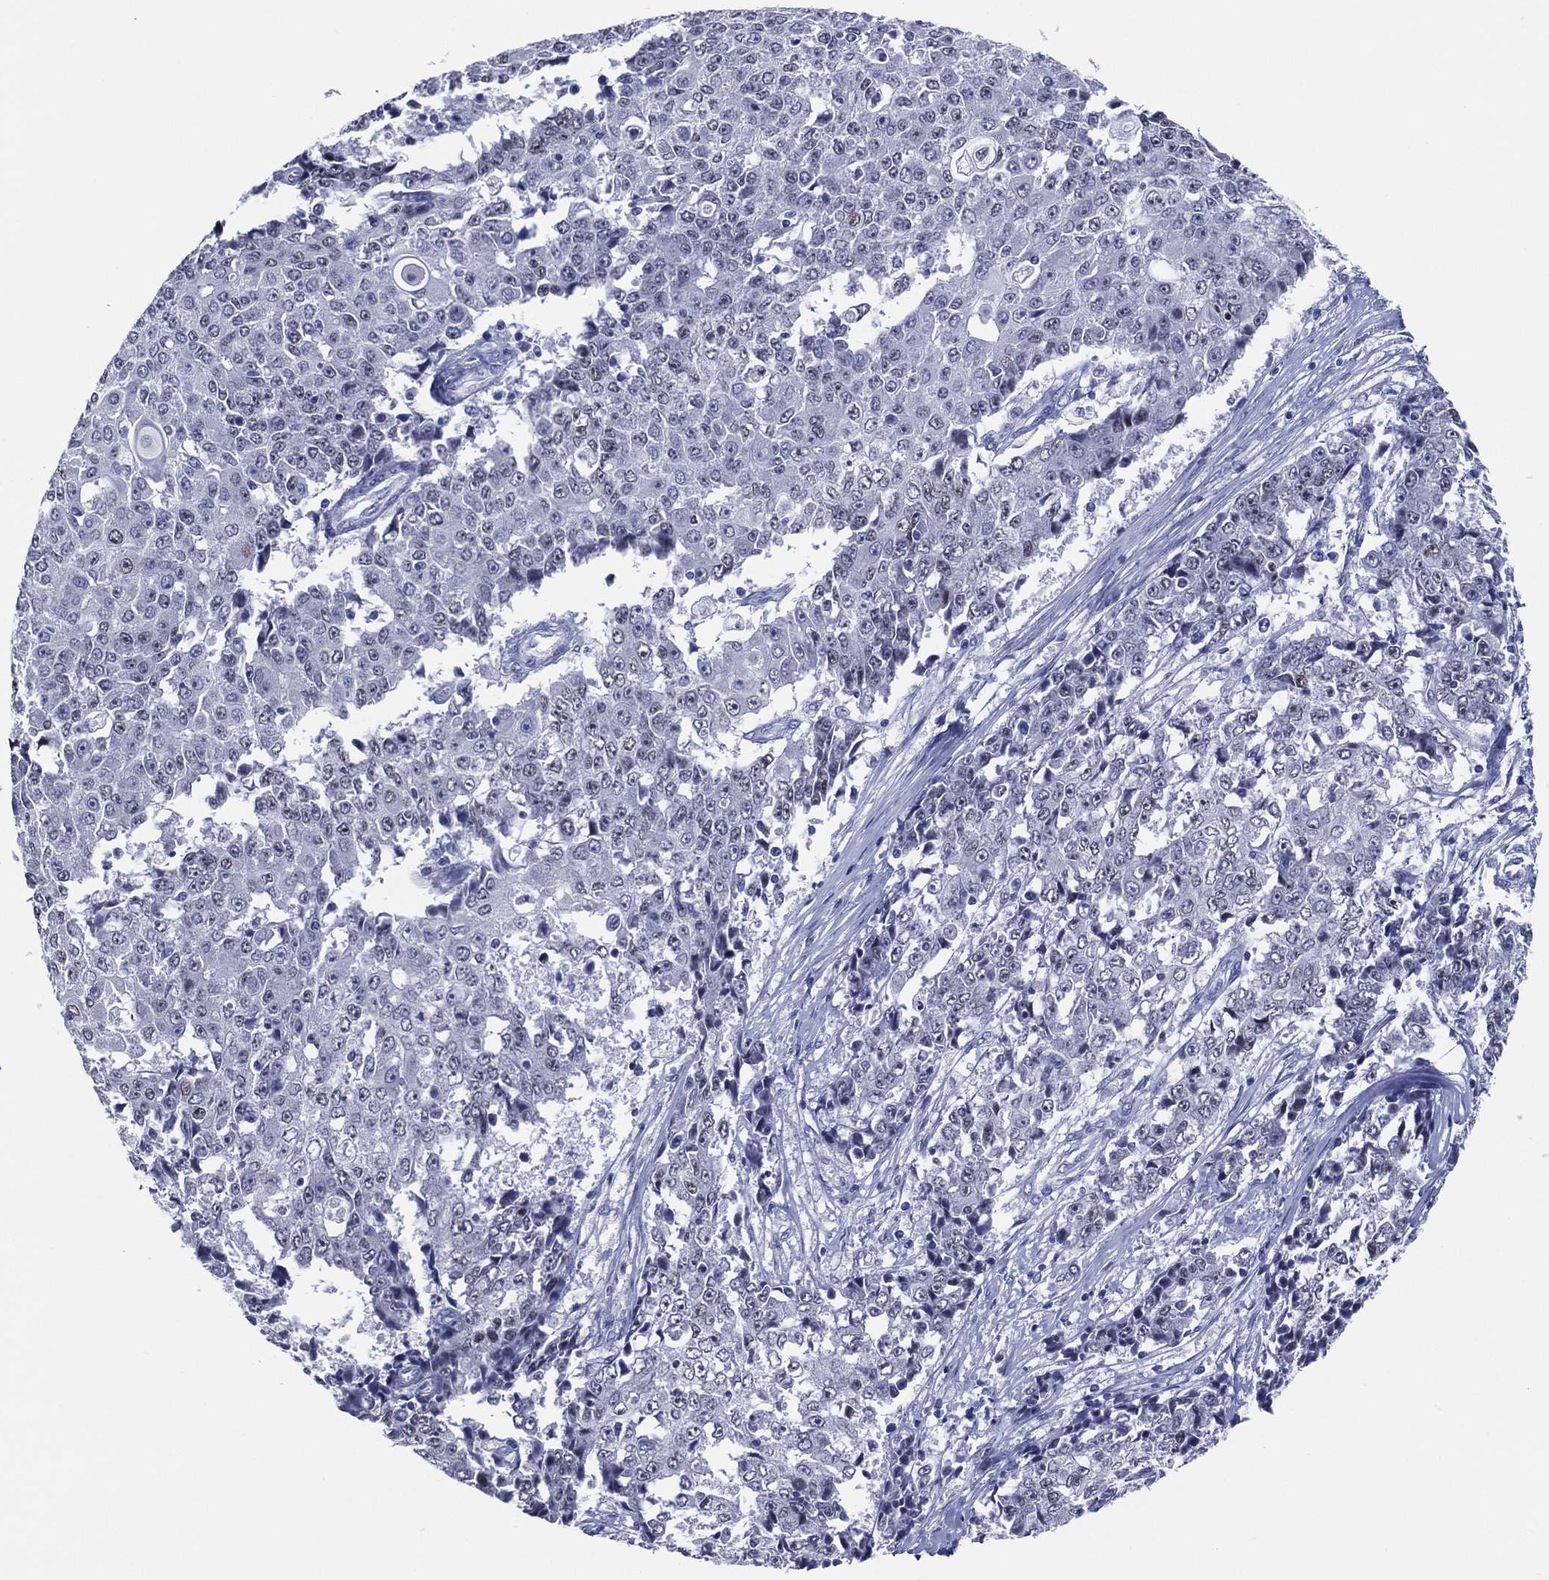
{"staining": {"intensity": "negative", "quantity": "none", "location": "none"}, "tissue": "ovarian cancer", "cell_type": "Tumor cells", "image_type": "cancer", "snomed": [{"axis": "morphology", "description": "Carcinoma, endometroid"}, {"axis": "topography", "description": "Ovary"}], "caption": "The immunohistochemistry photomicrograph has no significant staining in tumor cells of endometroid carcinoma (ovarian) tissue.", "gene": "TFAP2A", "patient": {"sex": "female", "age": 42}}